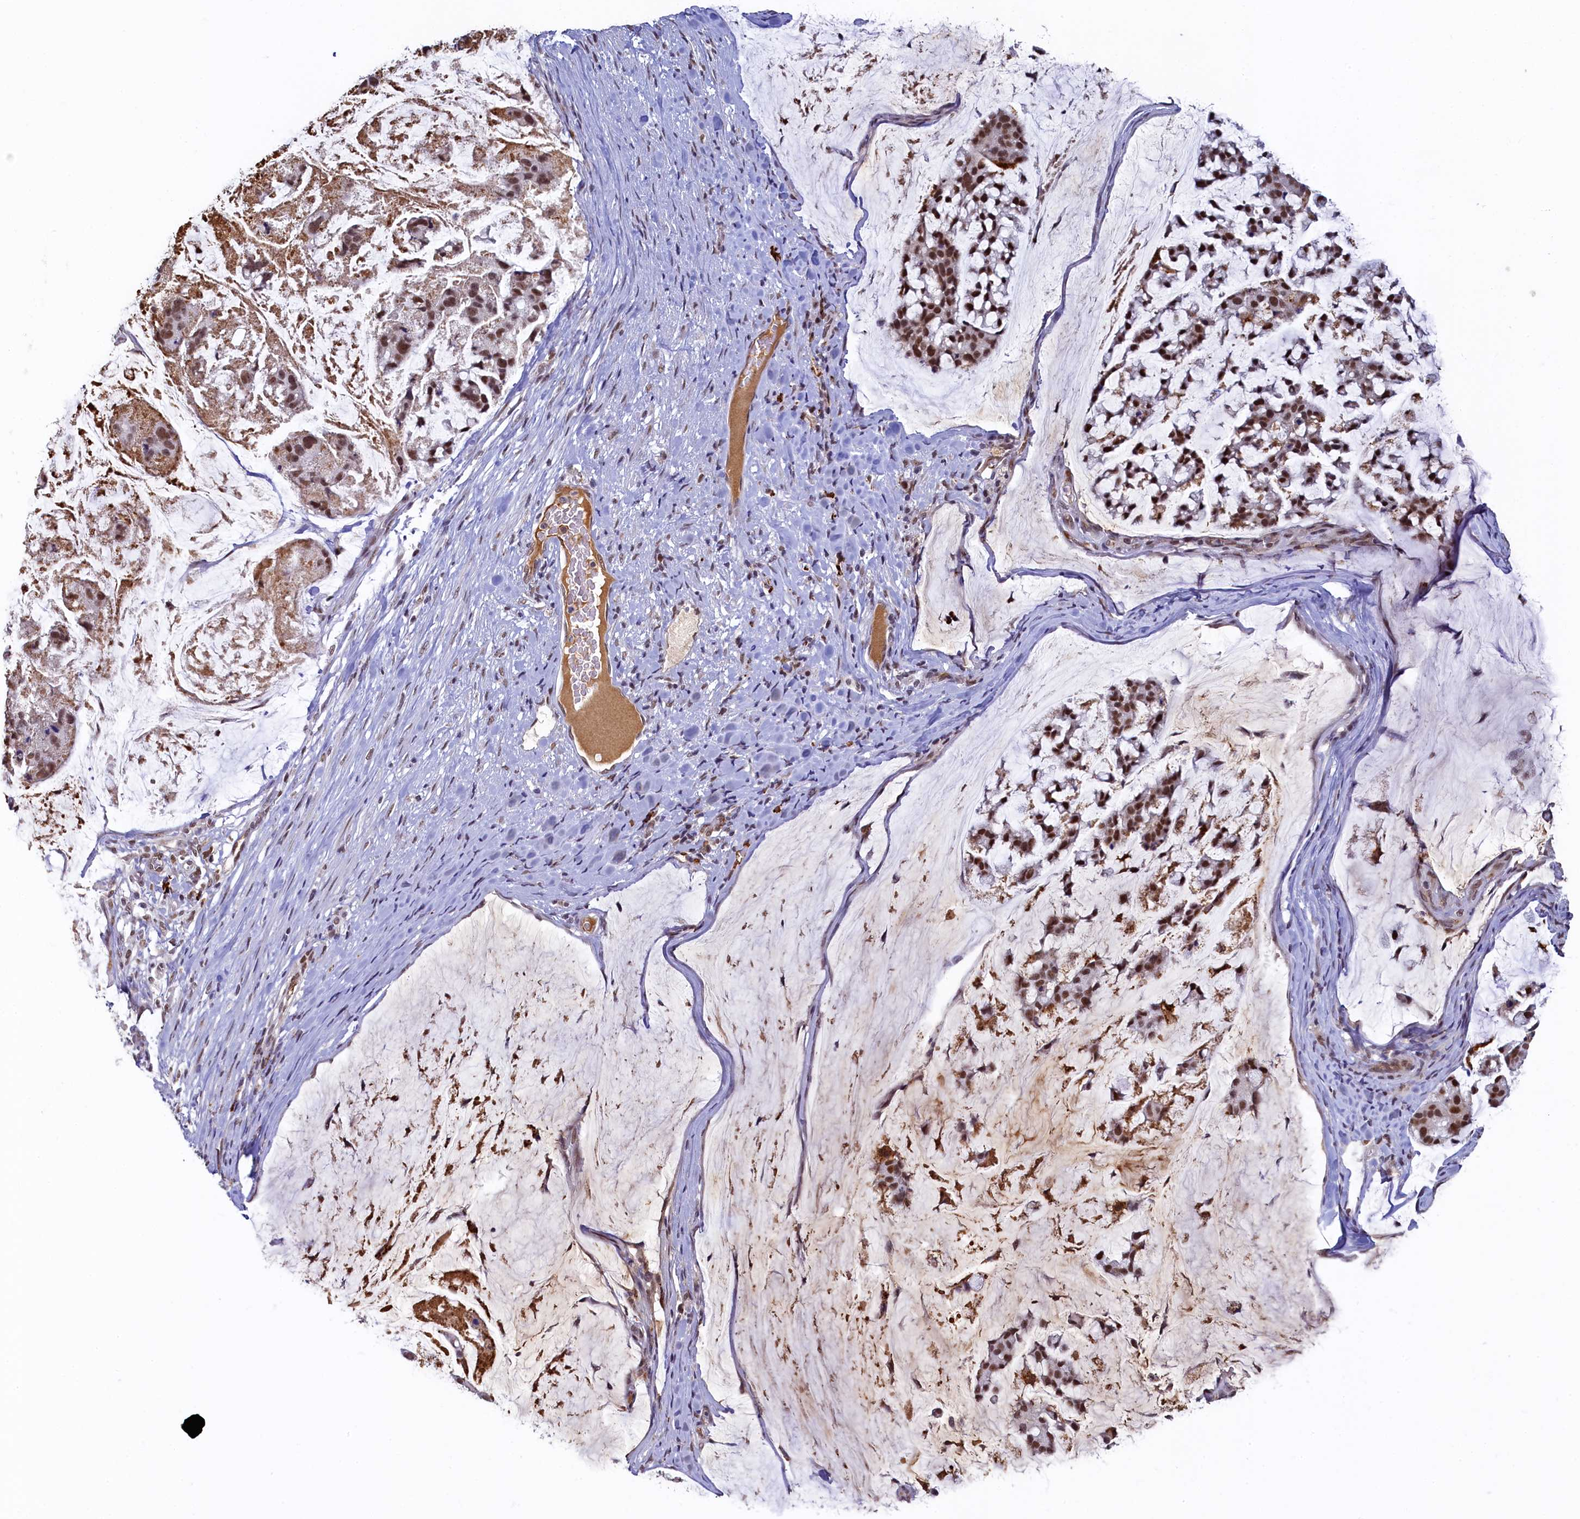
{"staining": {"intensity": "strong", "quantity": ">75%", "location": "nuclear"}, "tissue": "stomach cancer", "cell_type": "Tumor cells", "image_type": "cancer", "snomed": [{"axis": "morphology", "description": "Adenocarcinoma, NOS"}, {"axis": "topography", "description": "Stomach, lower"}], "caption": "Tumor cells reveal high levels of strong nuclear expression in about >75% of cells in adenocarcinoma (stomach).", "gene": "INTS14", "patient": {"sex": "male", "age": 67}}